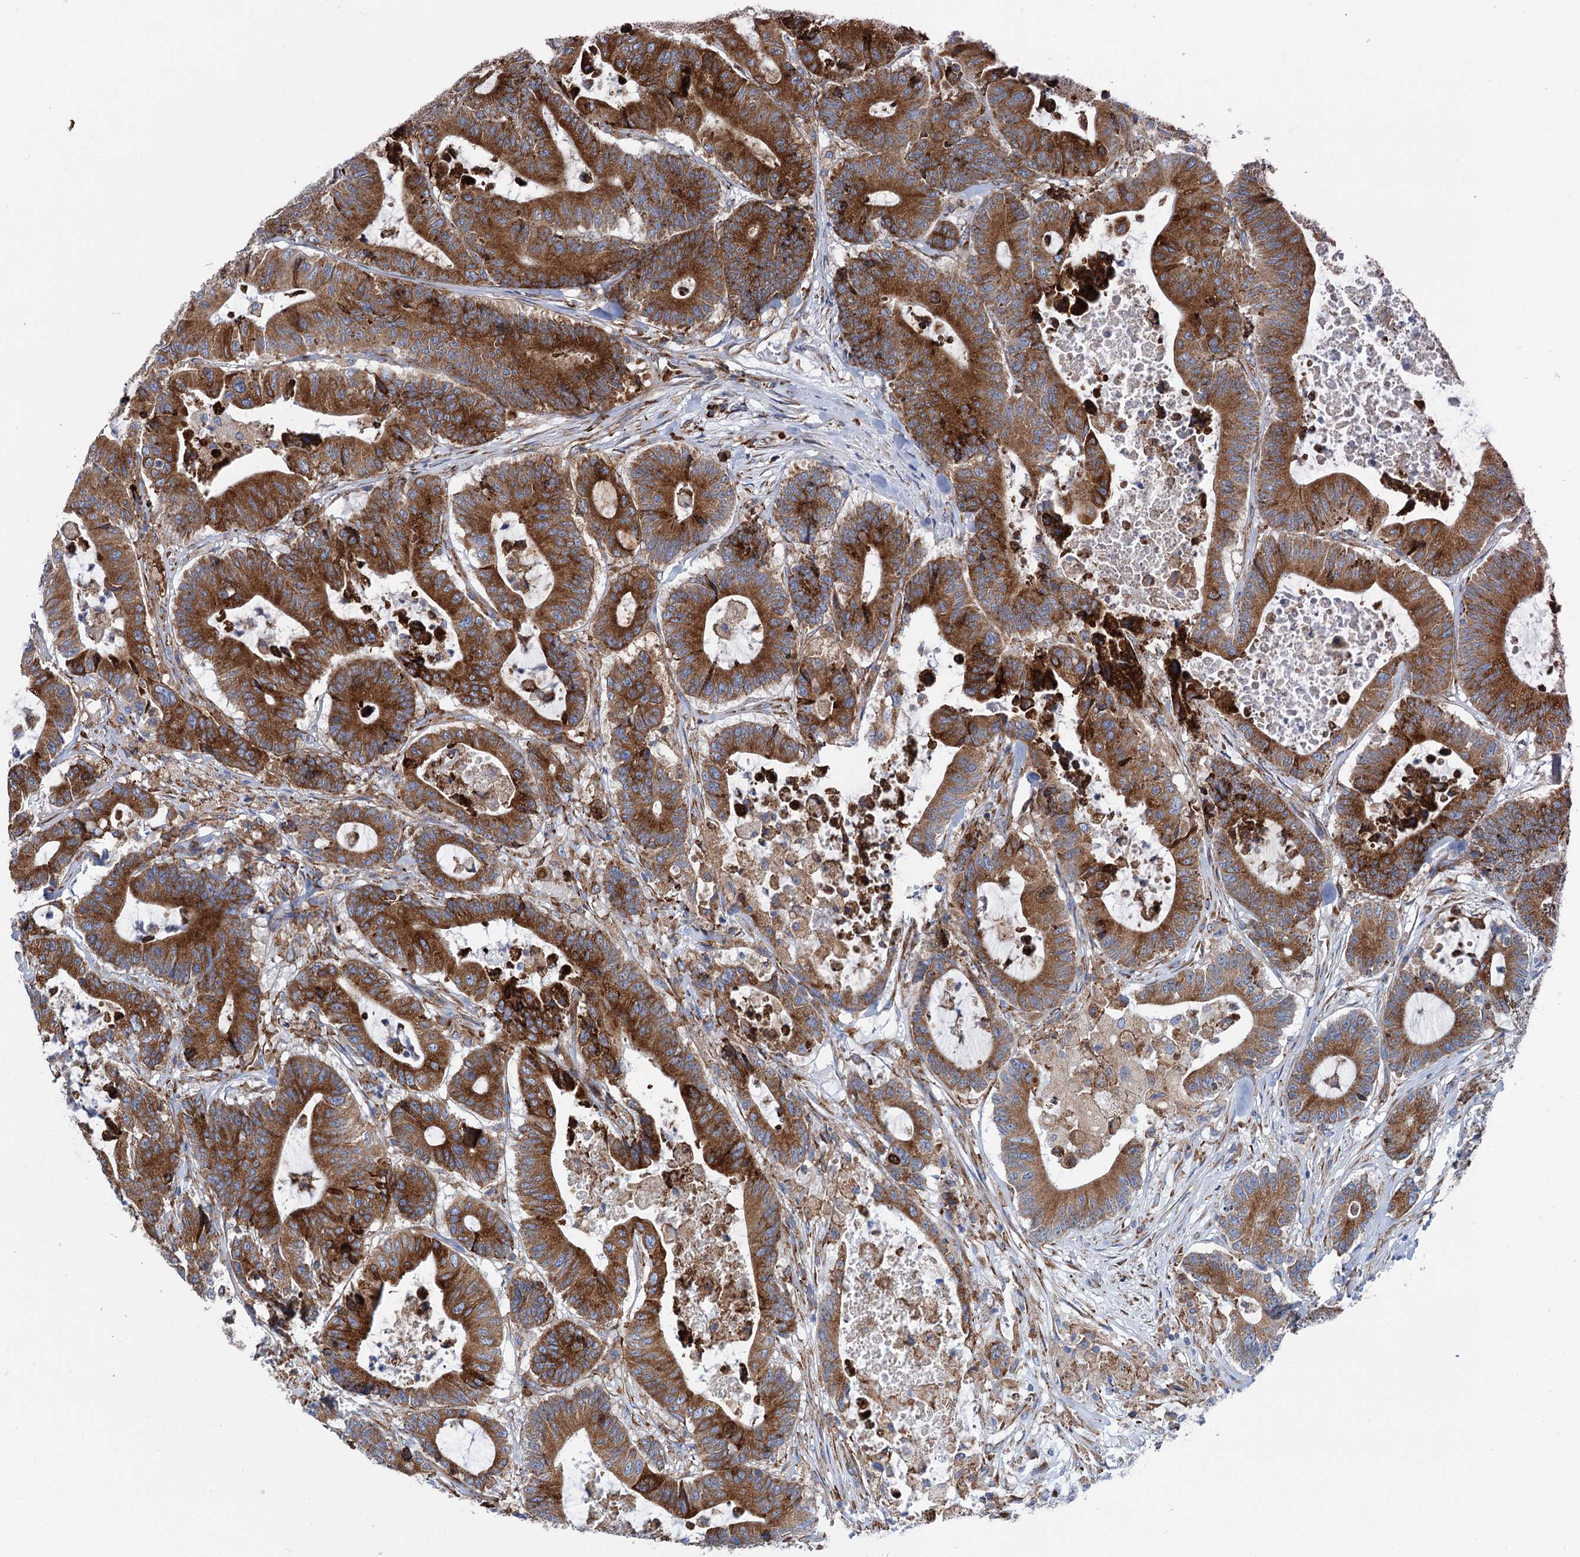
{"staining": {"intensity": "strong", "quantity": ">75%", "location": "cytoplasmic/membranous"}, "tissue": "colorectal cancer", "cell_type": "Tumor cells", "image_type": "cancer", "snomed": [{"axis": "morphology", "description": "Adenocarcinoma, NOS"}, {"axis": "topography", "description": "Colon"}], "caption": "This image reveals IHC staining of human adenocarcinoma (colorectal), with high strong cytoplasmic/membranous expression in approximately >75% of tumor cells.", "gene": "SHE", "patient": {"sex": "female", "age": 84}}